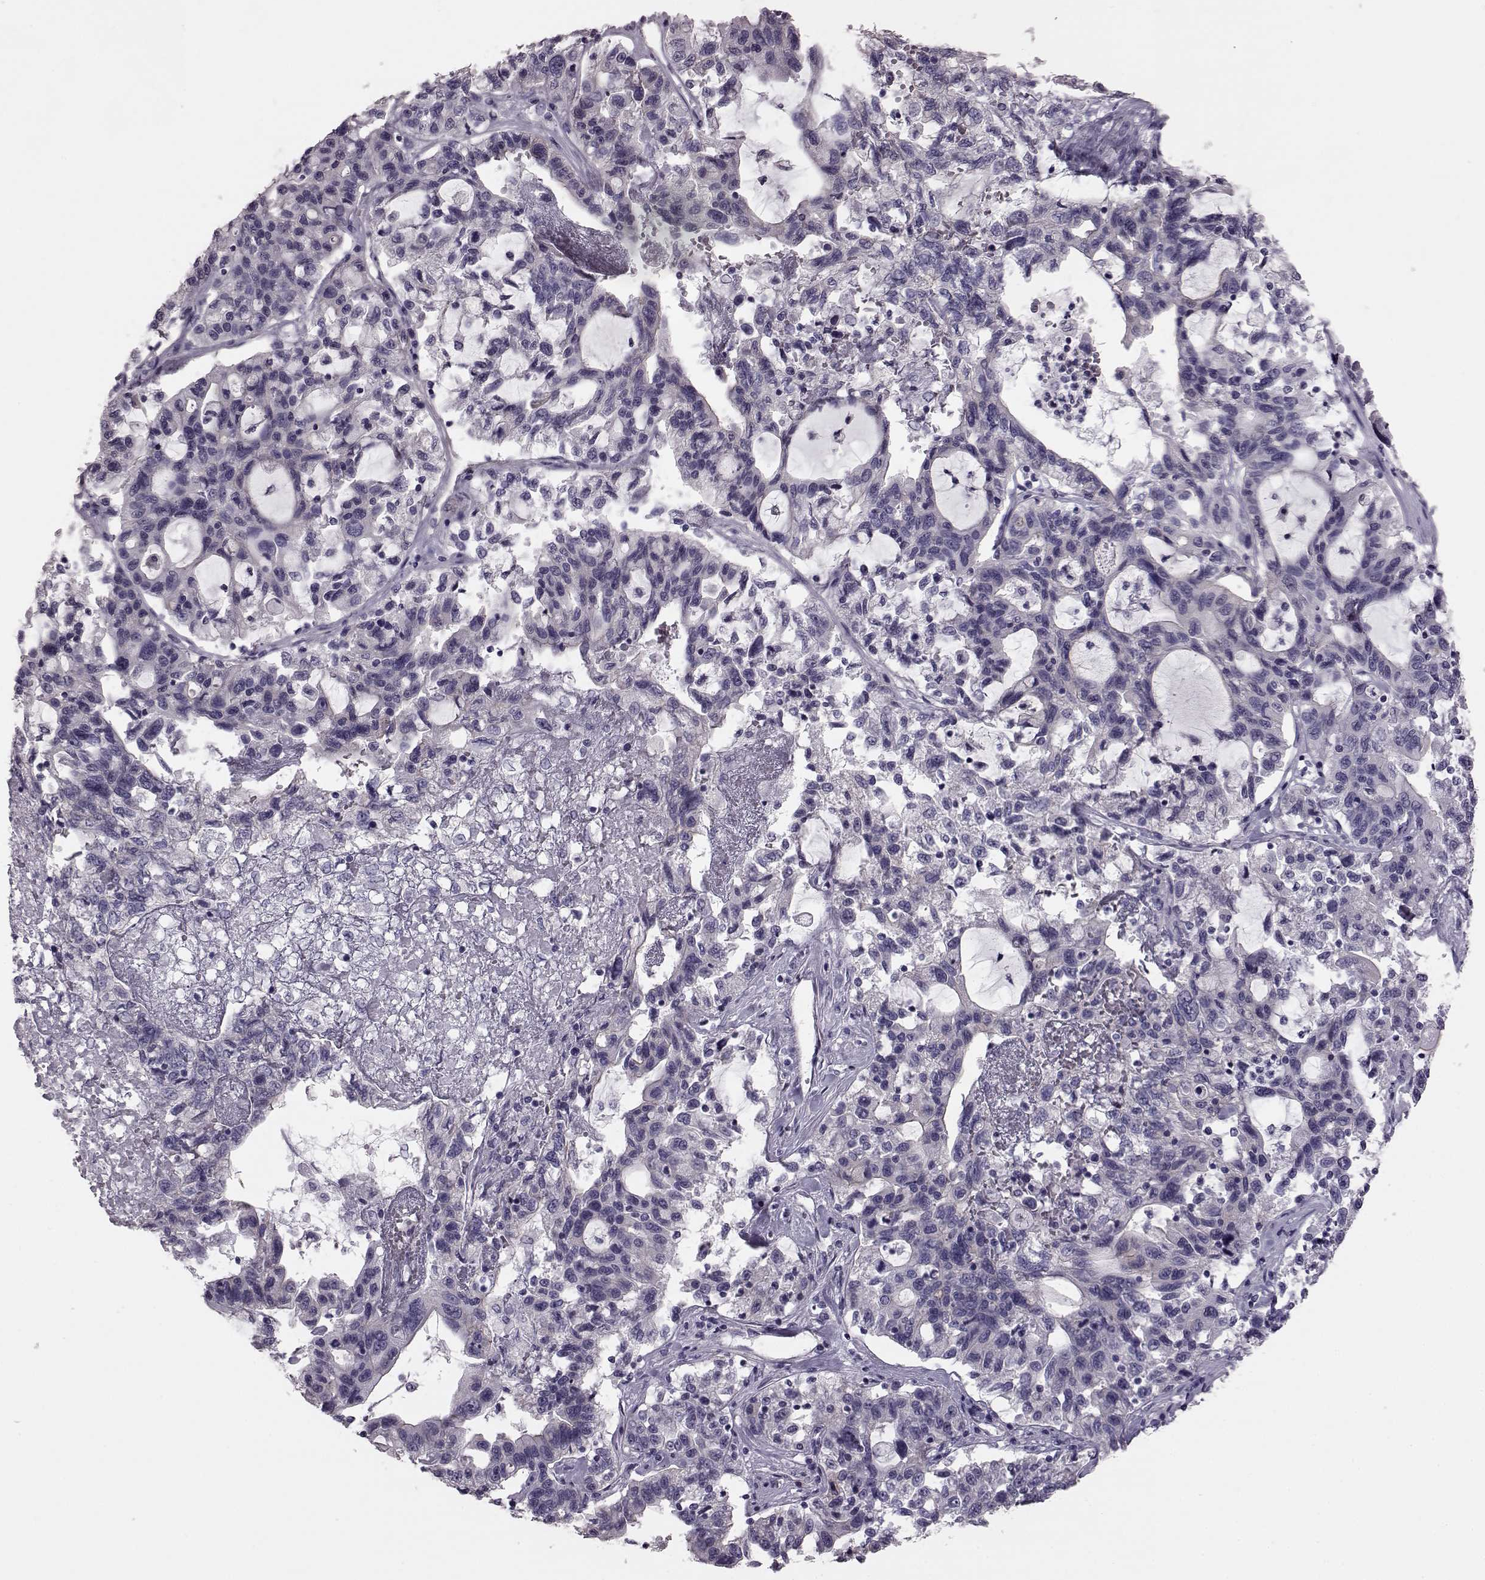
{"staining": {"intensity": "negative", "quantity": "none", "location": "none"}, "tissue": "liver cancer", "cell_type": "Tumor cells", "image_type": "cancer", "snomed": [{"axis": "morphology", "description": "Adenocarcinoma, NOS"}, {"axis": "morphology", "description": "Cholangiocarcinoma"}, {"axis": "topography", "description": "Liver"}], "caption": "Immunohistochemistry (IHC) image of neoplastic tissue: adenocarcinoma (liver) stained with DAB (3,3'-diaminobenzidine) shows no significant protein expression in tumor cells.", "gene": "SNTG1", "patient": {"sex": "male", "age": 64}}